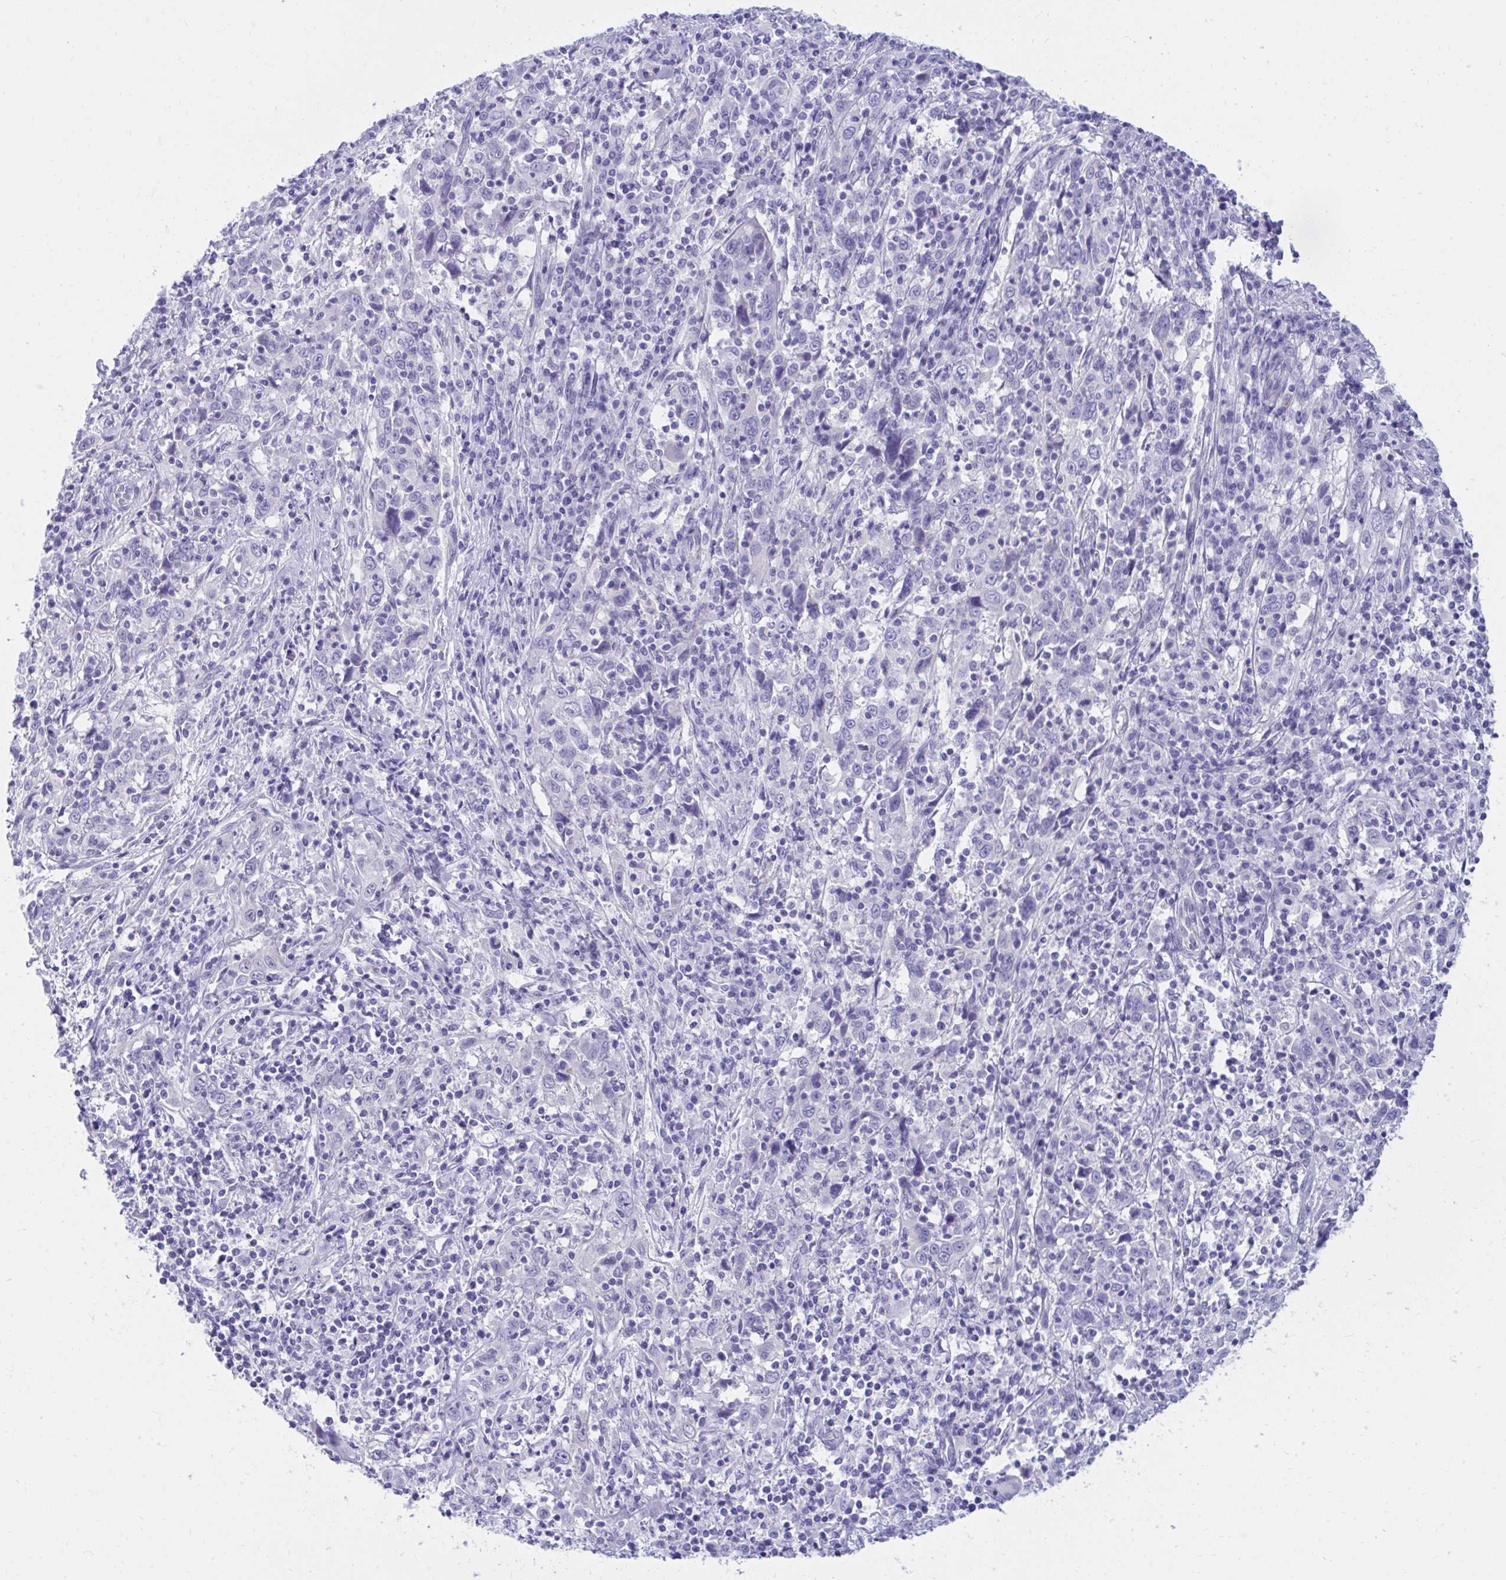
{"staining": {"intensity": "negative", "quantity": "none", "location": "none"}, "tissue": "cervical cancer", "cell_type": "Tumor cells", "image_type": "cancer", "snomed": [{"axis": "morphology", "description": "Squamous cell carcinoma, NOS"}, {"axis": "topography", "description": "Cervix"}], "caption": "Tumor cells show no significant protein expression in cervical squamous cell carcinoma. (Brightfield microscopy of DAB immunohistochemistry (IHC) at high magnification).", "gene": "SHISA8", "patient": {"sex": "female", "age": 46}}